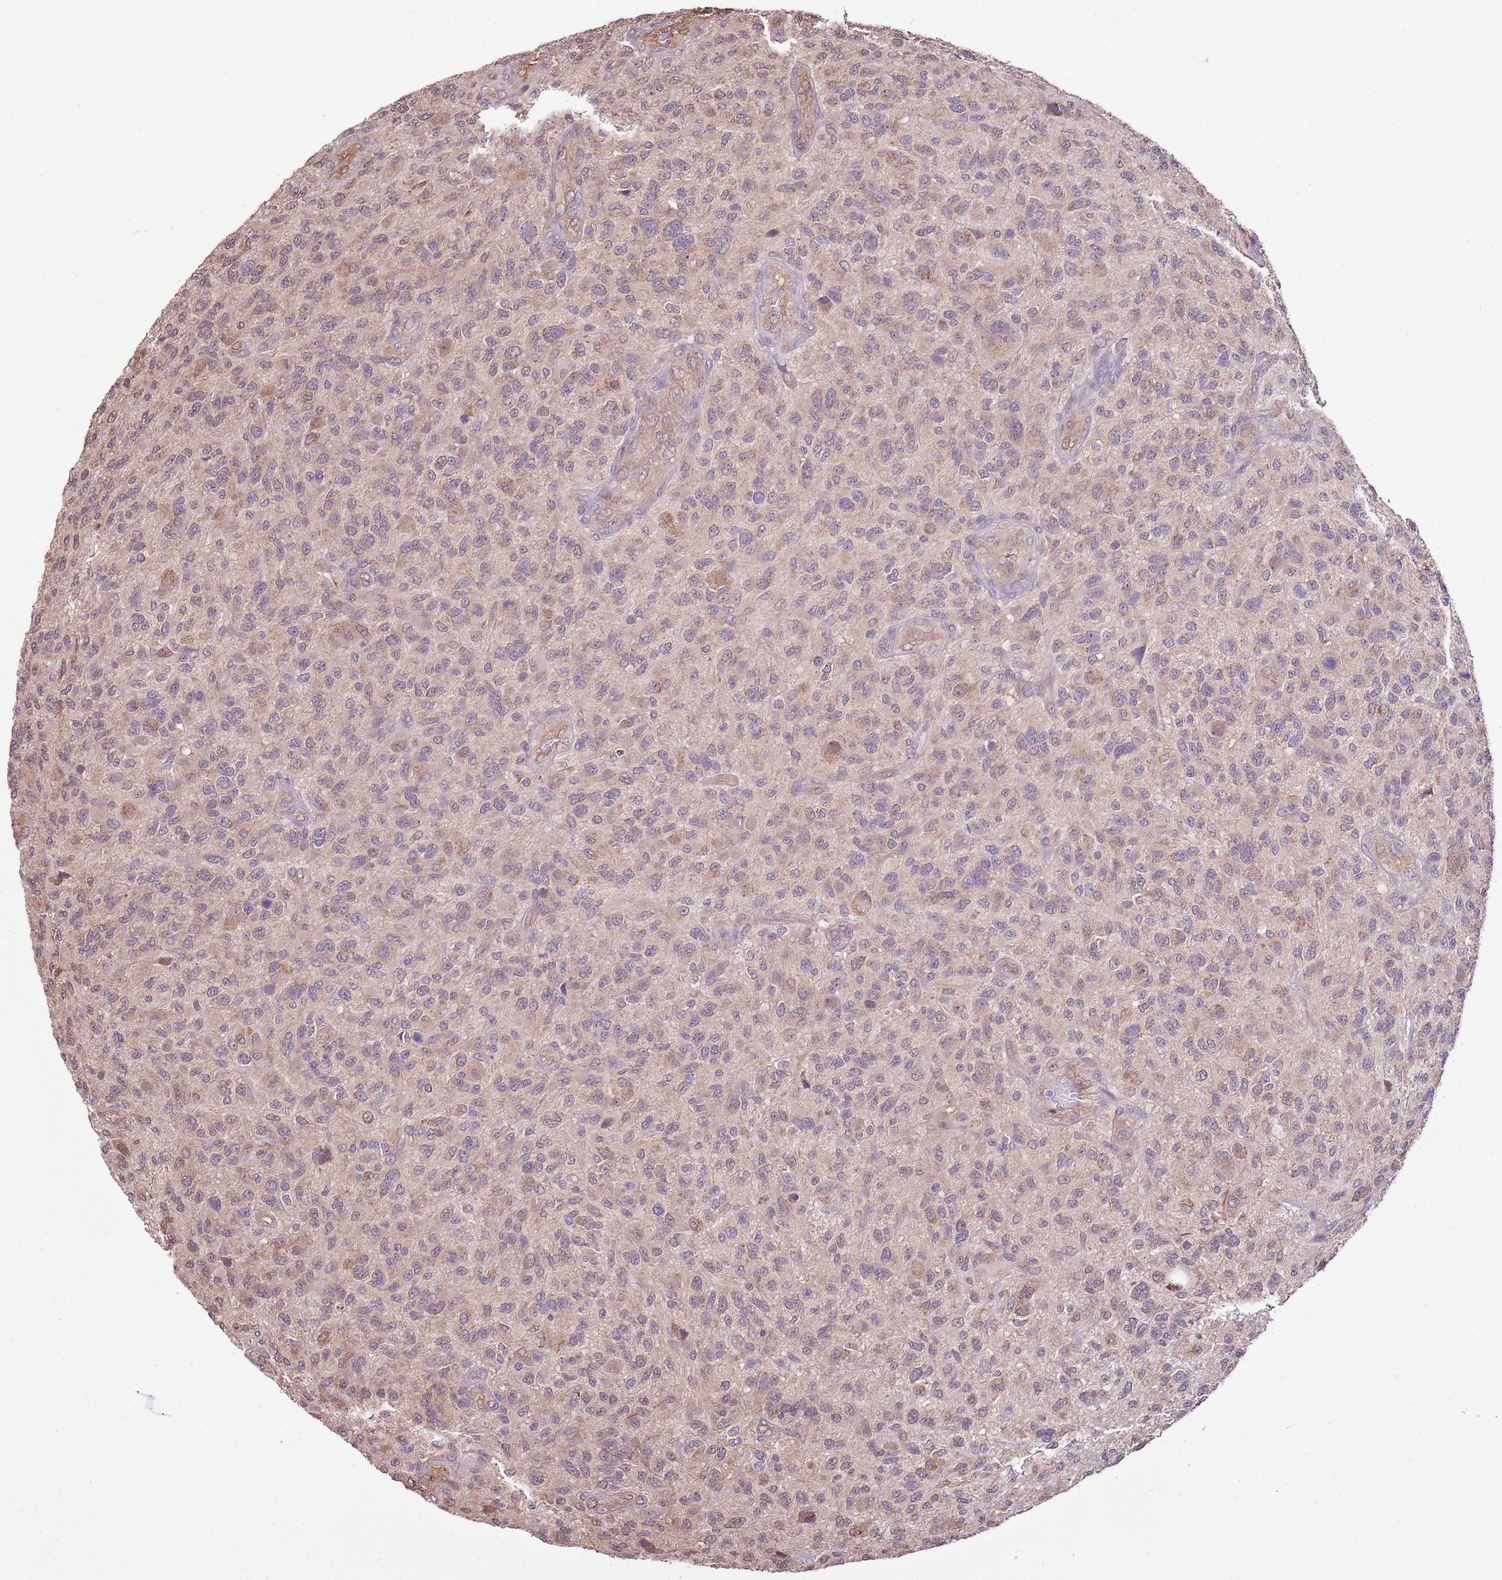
{"staining": {"intensity": "weak", "quantity": "25%-75%", "location": "cytoplasmic/membranous"}, "tissue": "glioma", "cell_type": "Tumor cells", "image_type": "cancer", "snomed": [{"axis": "morphology", "description": "Glioma, malignant, High grade"}, {"axis": "topography", "description": "Brain"}], "caption": "Protein expression analysis of human glioma reveals weak cytoplasmic/membranous positivity in approximately 25%-75% of tumor cells. (brown staining indicates protein expression, while blue staining denotes nuclei).", "gene": "BBS5", "patient": {"sex": "male", "age": 47}}